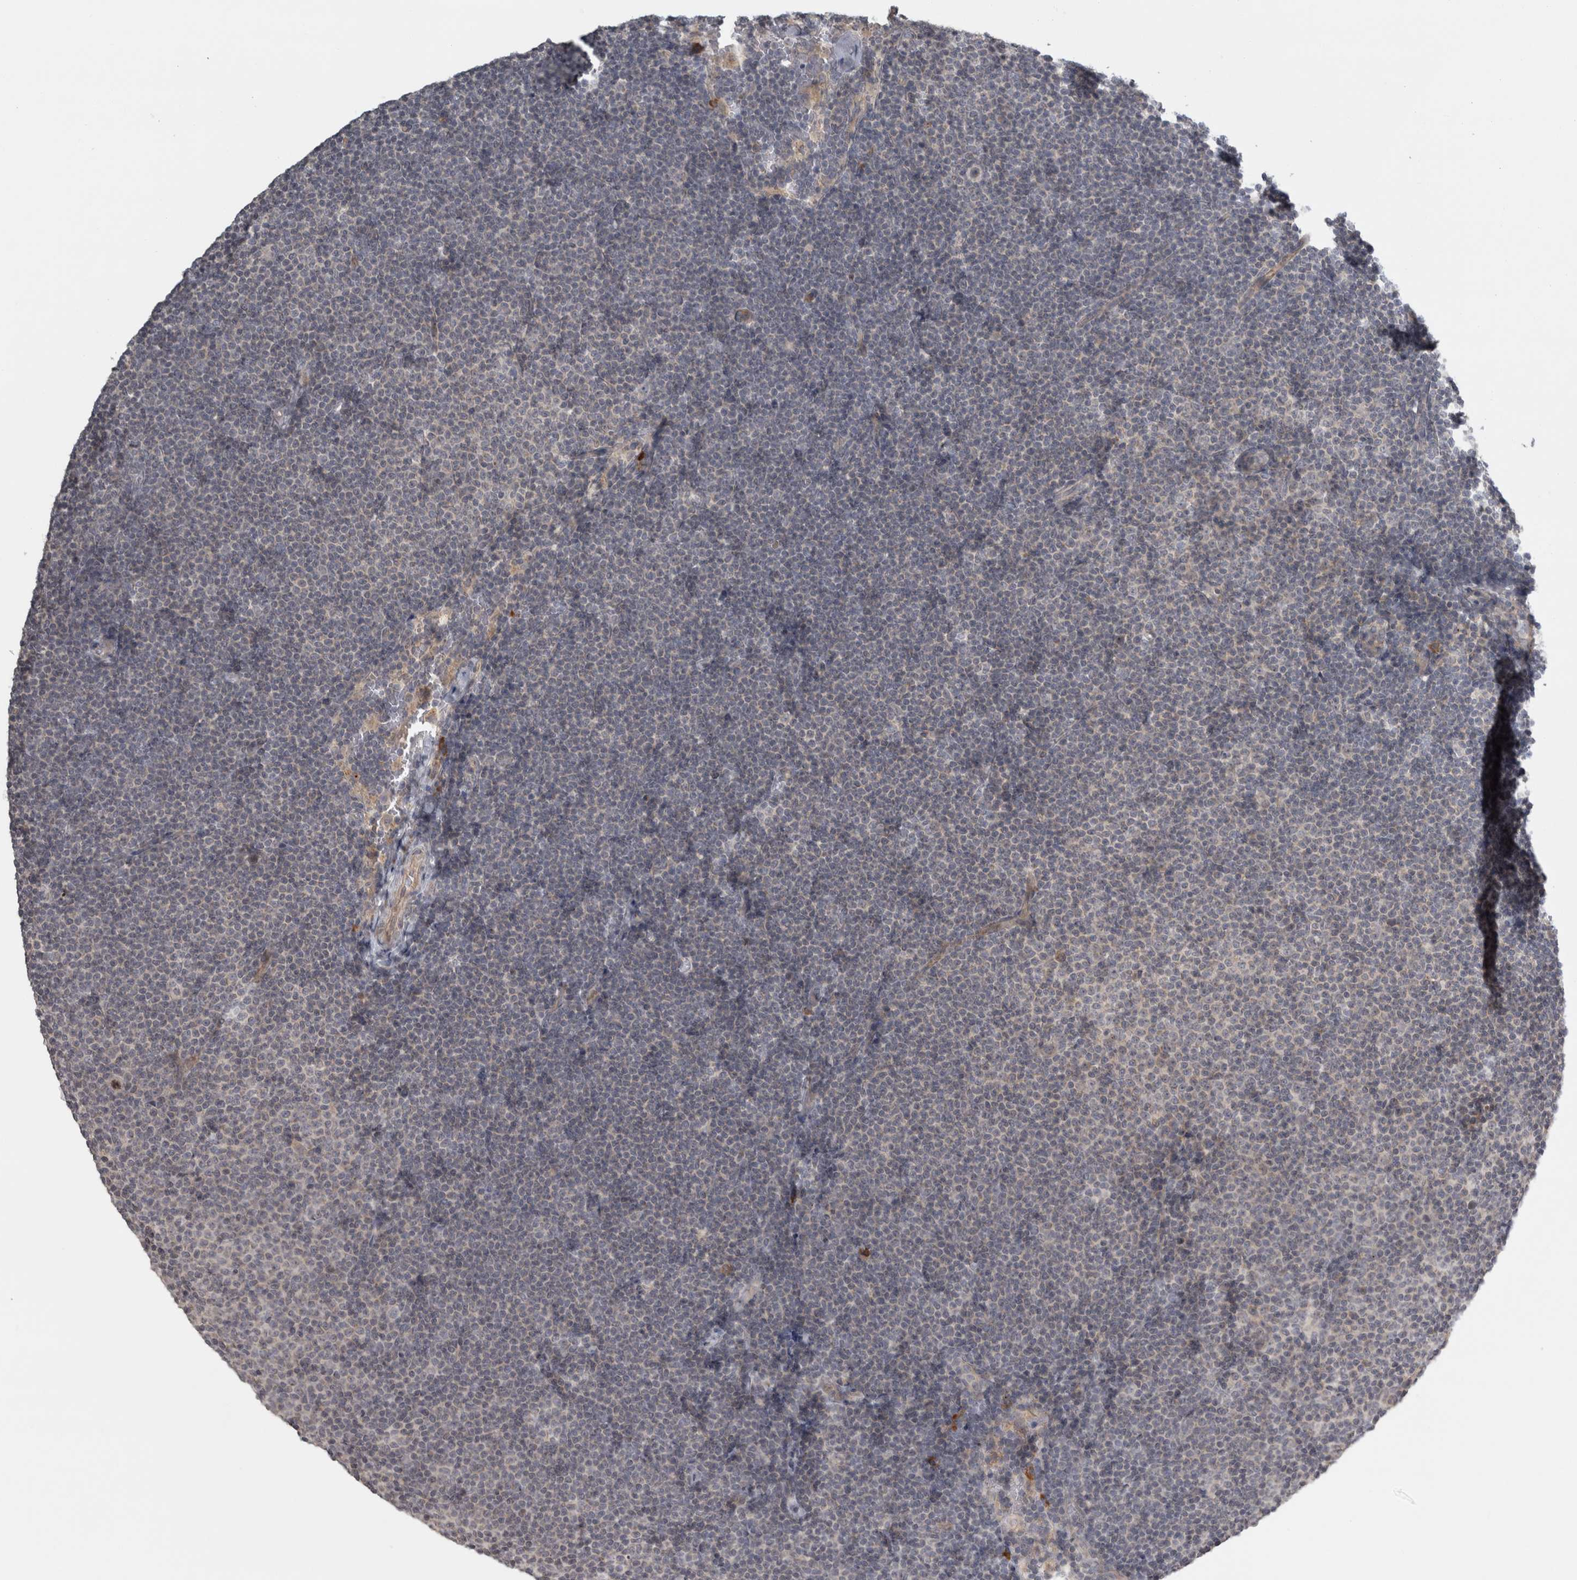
{"staining": {"intensity": "negative", "quantity": "none", "location": "none"}, "tissue": "lymphoma", "cell_type": "Tumor cells", "image_type": "cancer", "snomed": [{"axis": "morphology", "description": "Malignant lymphoma, non-Hodgkin's type, Low grade"}, {"axis": "topography", "description": "Lymph node"}], "caption": "Tumor cells show no significant positivity in low-grade malignant lymphoma, non-Hodgkin's type. (DAB IHC, high magnification).", "gene": "SLCO5A1", "patient": {"sex": "female", "age": 53}}